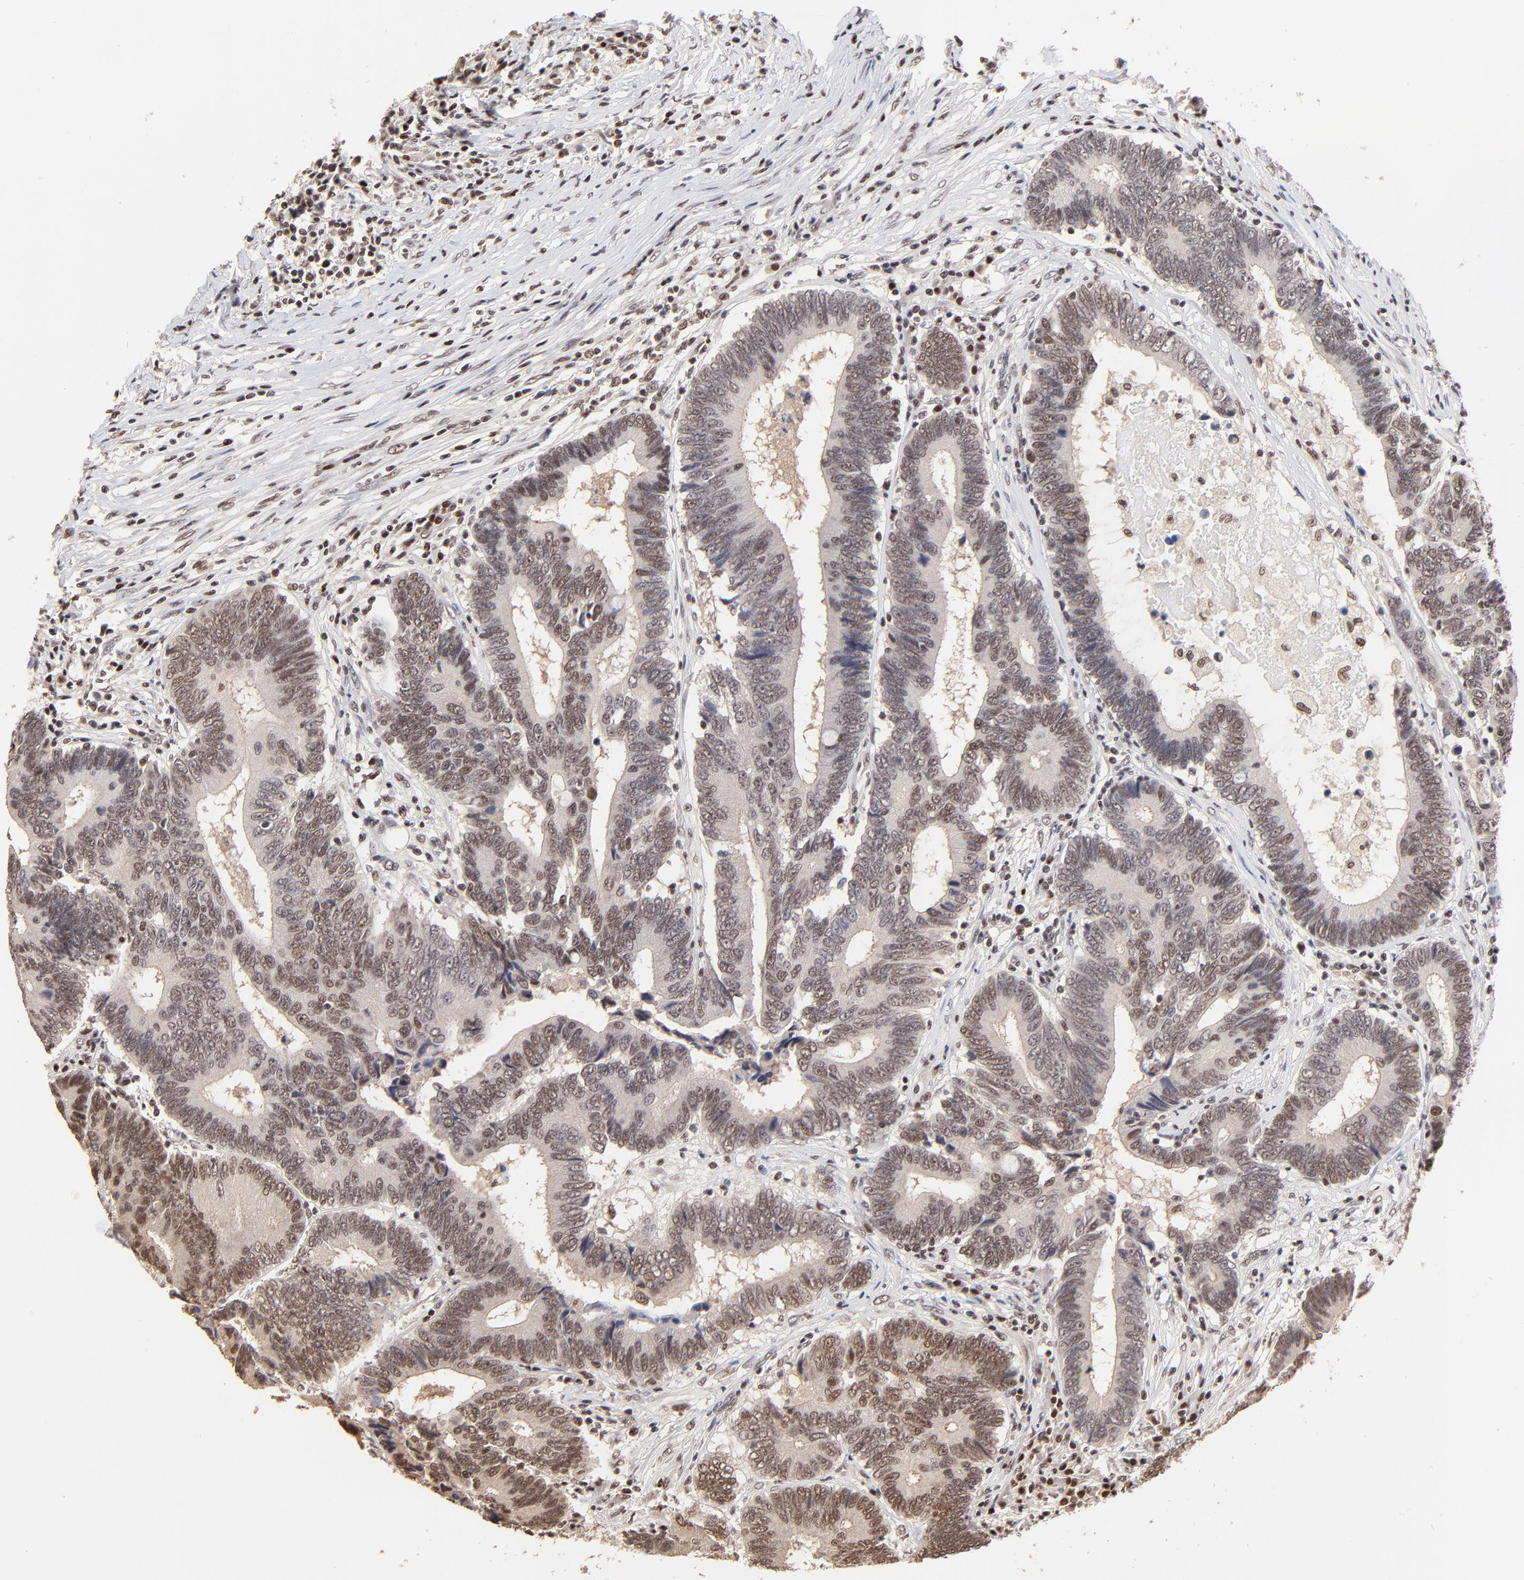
{"staining": {"intensity": "moderate", "quantity": "25%-75%", "location": "nuclear"}, "tissue": "colorectal cancer", "cell_type": "Tumor cells", "image_type": "cancer", "snomed": [{"axis": "morphology", "description": "Adenocarcinoma, NOS"}, {"axis": "topography", "description": "Colon"}], "caption": "Immunohistochemistry (IHC) of colorectal cancer (adenocarcinoma) exhibits medium levels of moderate nuclear staining in approximately 25%-75% of tumor cells.", "gene": "DSN1", "patient": {"sex": "female", "age": 78}}